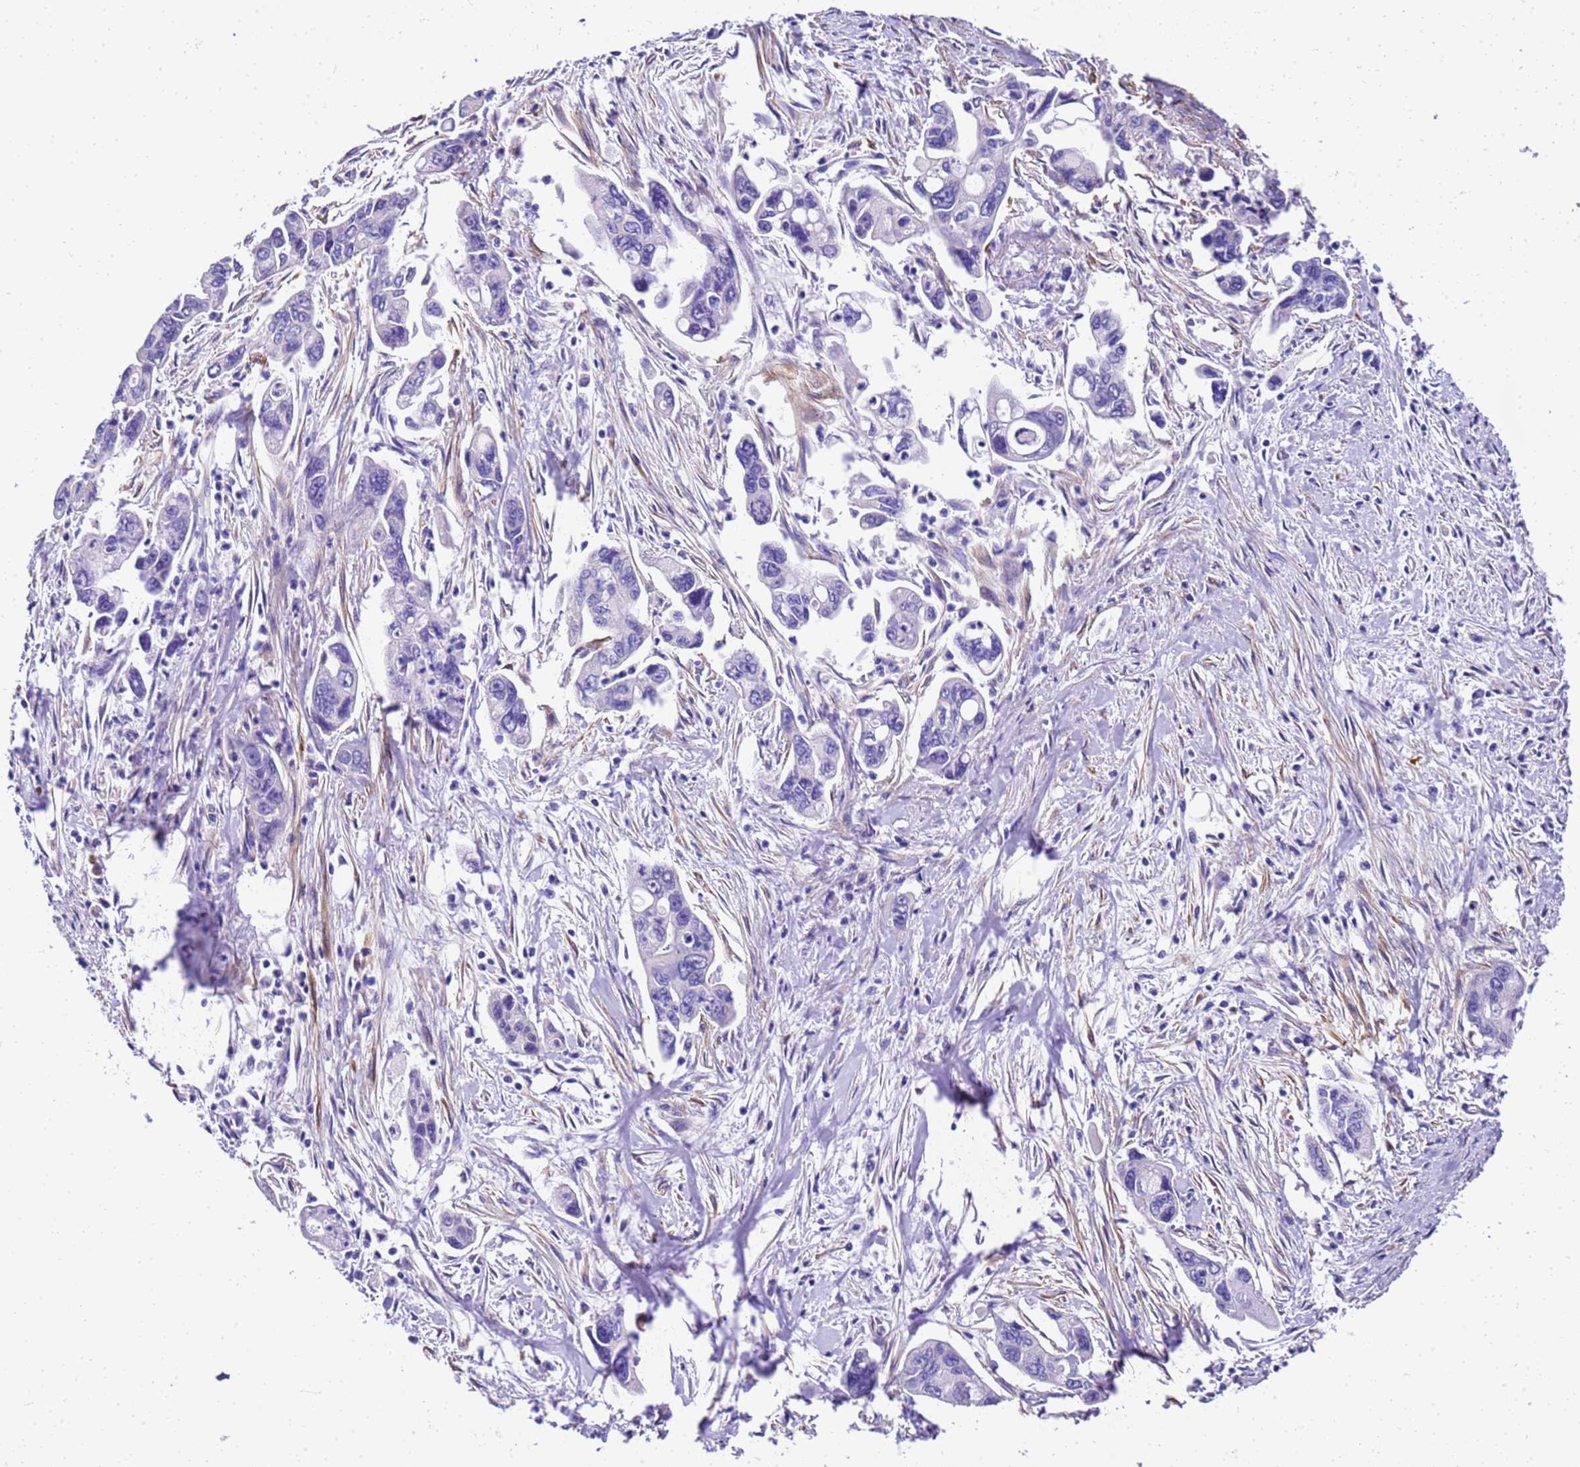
{"staining": {"intensity": "negative", "quantity": "none", "location": "none"}, "tissue": "pancreatic cancer", "cell_type": "Tumor cells", "image_type": "cancer", "snomed": [{"axis": "morphology", "description": "Adenocarcinoma, NOS"}, {"axis": "topography", "description": "Pancreas"}], "caption": "Immunohistochemistry (IHC) image of human pancreatic adenocarcinoma stained for a protein (brown), which displays no positivity in tumor cells.", "gene": "HSPB6", "patient": {"sex": "male", "age": 70}}